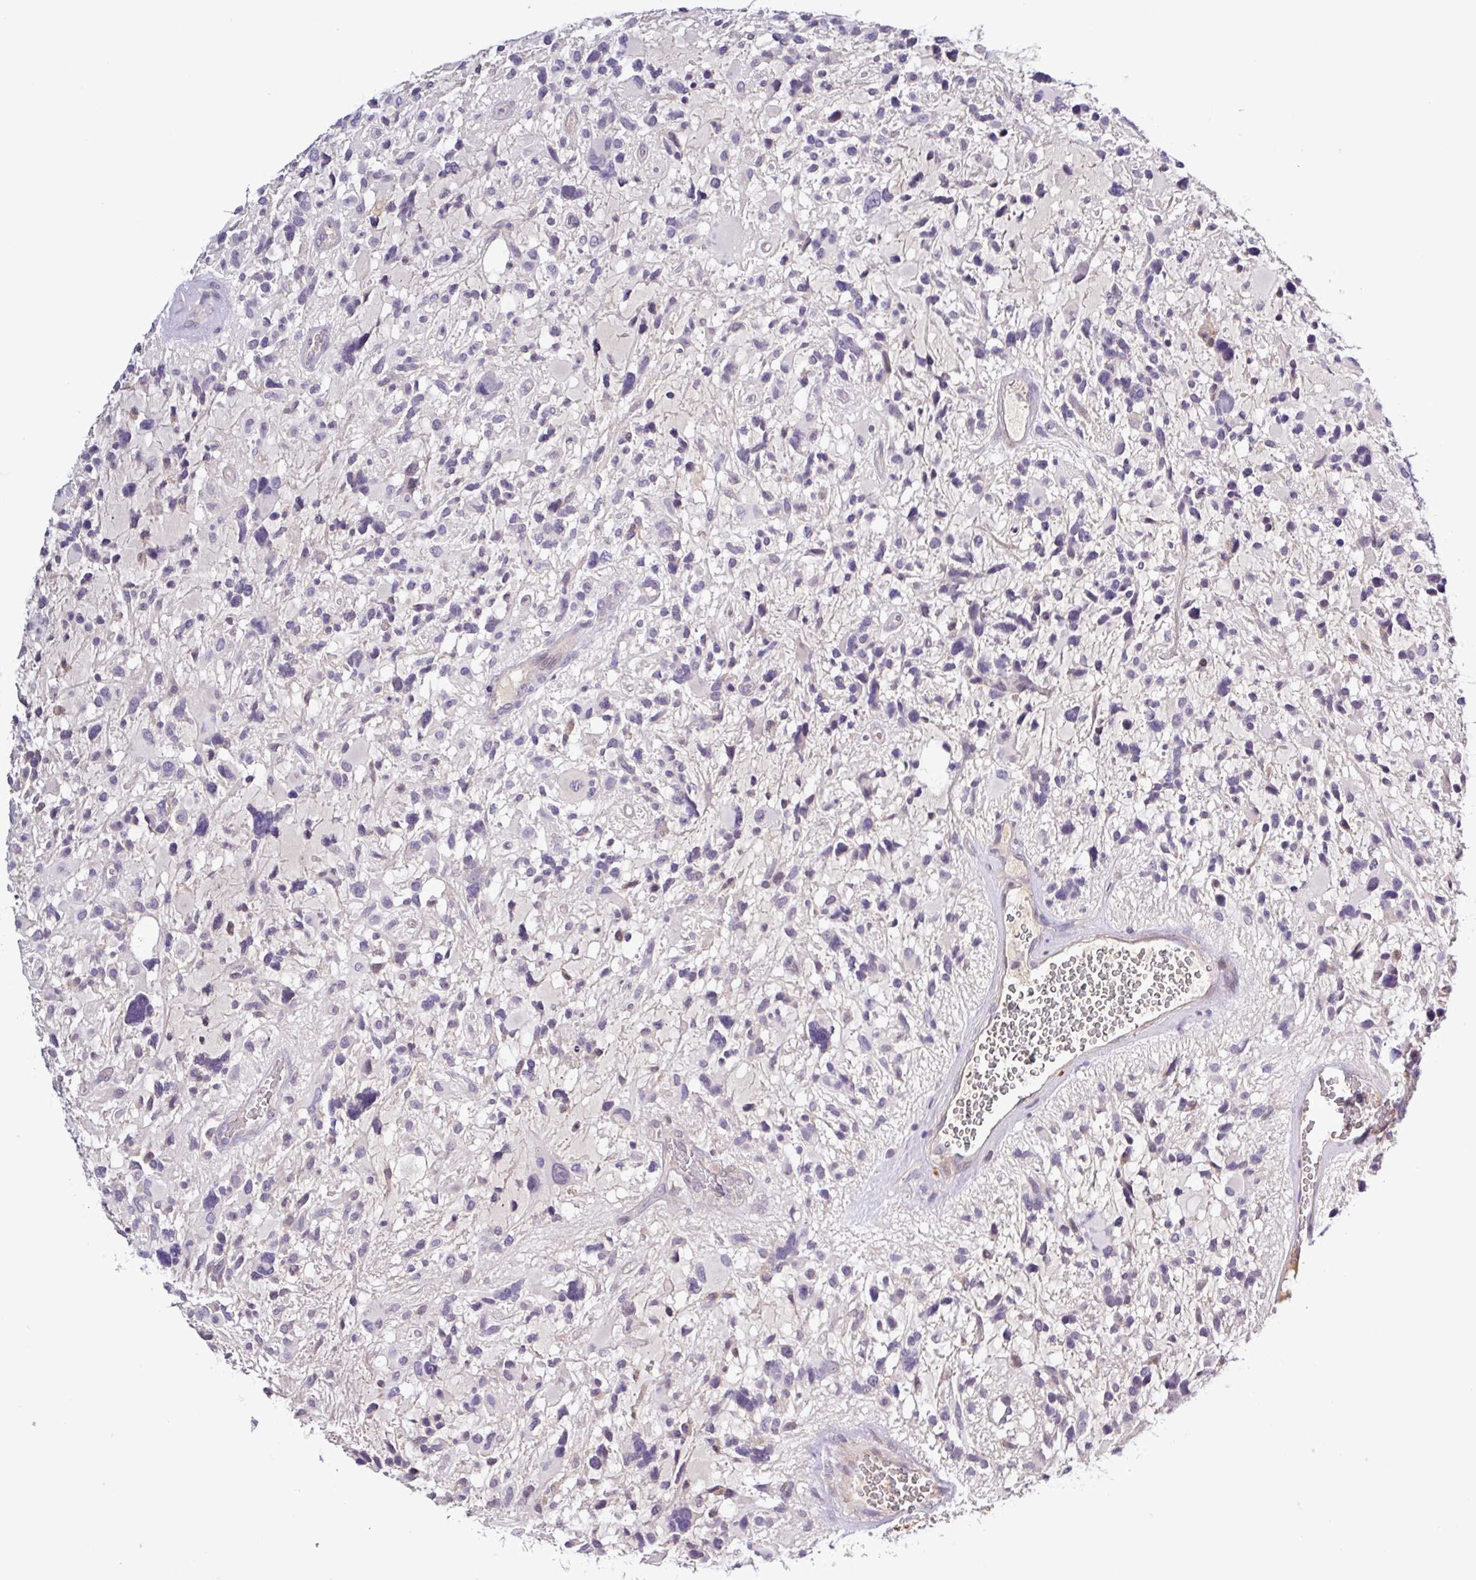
{"staining": {"intensity": "negative", "quantity": "none", "location": "none"}, "tissue": "glioma", "cell_type": "Tumor cells", "image_type": "cancer", "snomed": [{"axis": "morphology", "description": "Glioma, malignant, High grade"}, {"axis": "topography", "description": "Brain"}], "caption": "The photomicrograph reveals no staining of tumor cells in malignant glioma (high-grade).", "gene": "SFTPB", "patient": {"sex": "female", "age": 11}}